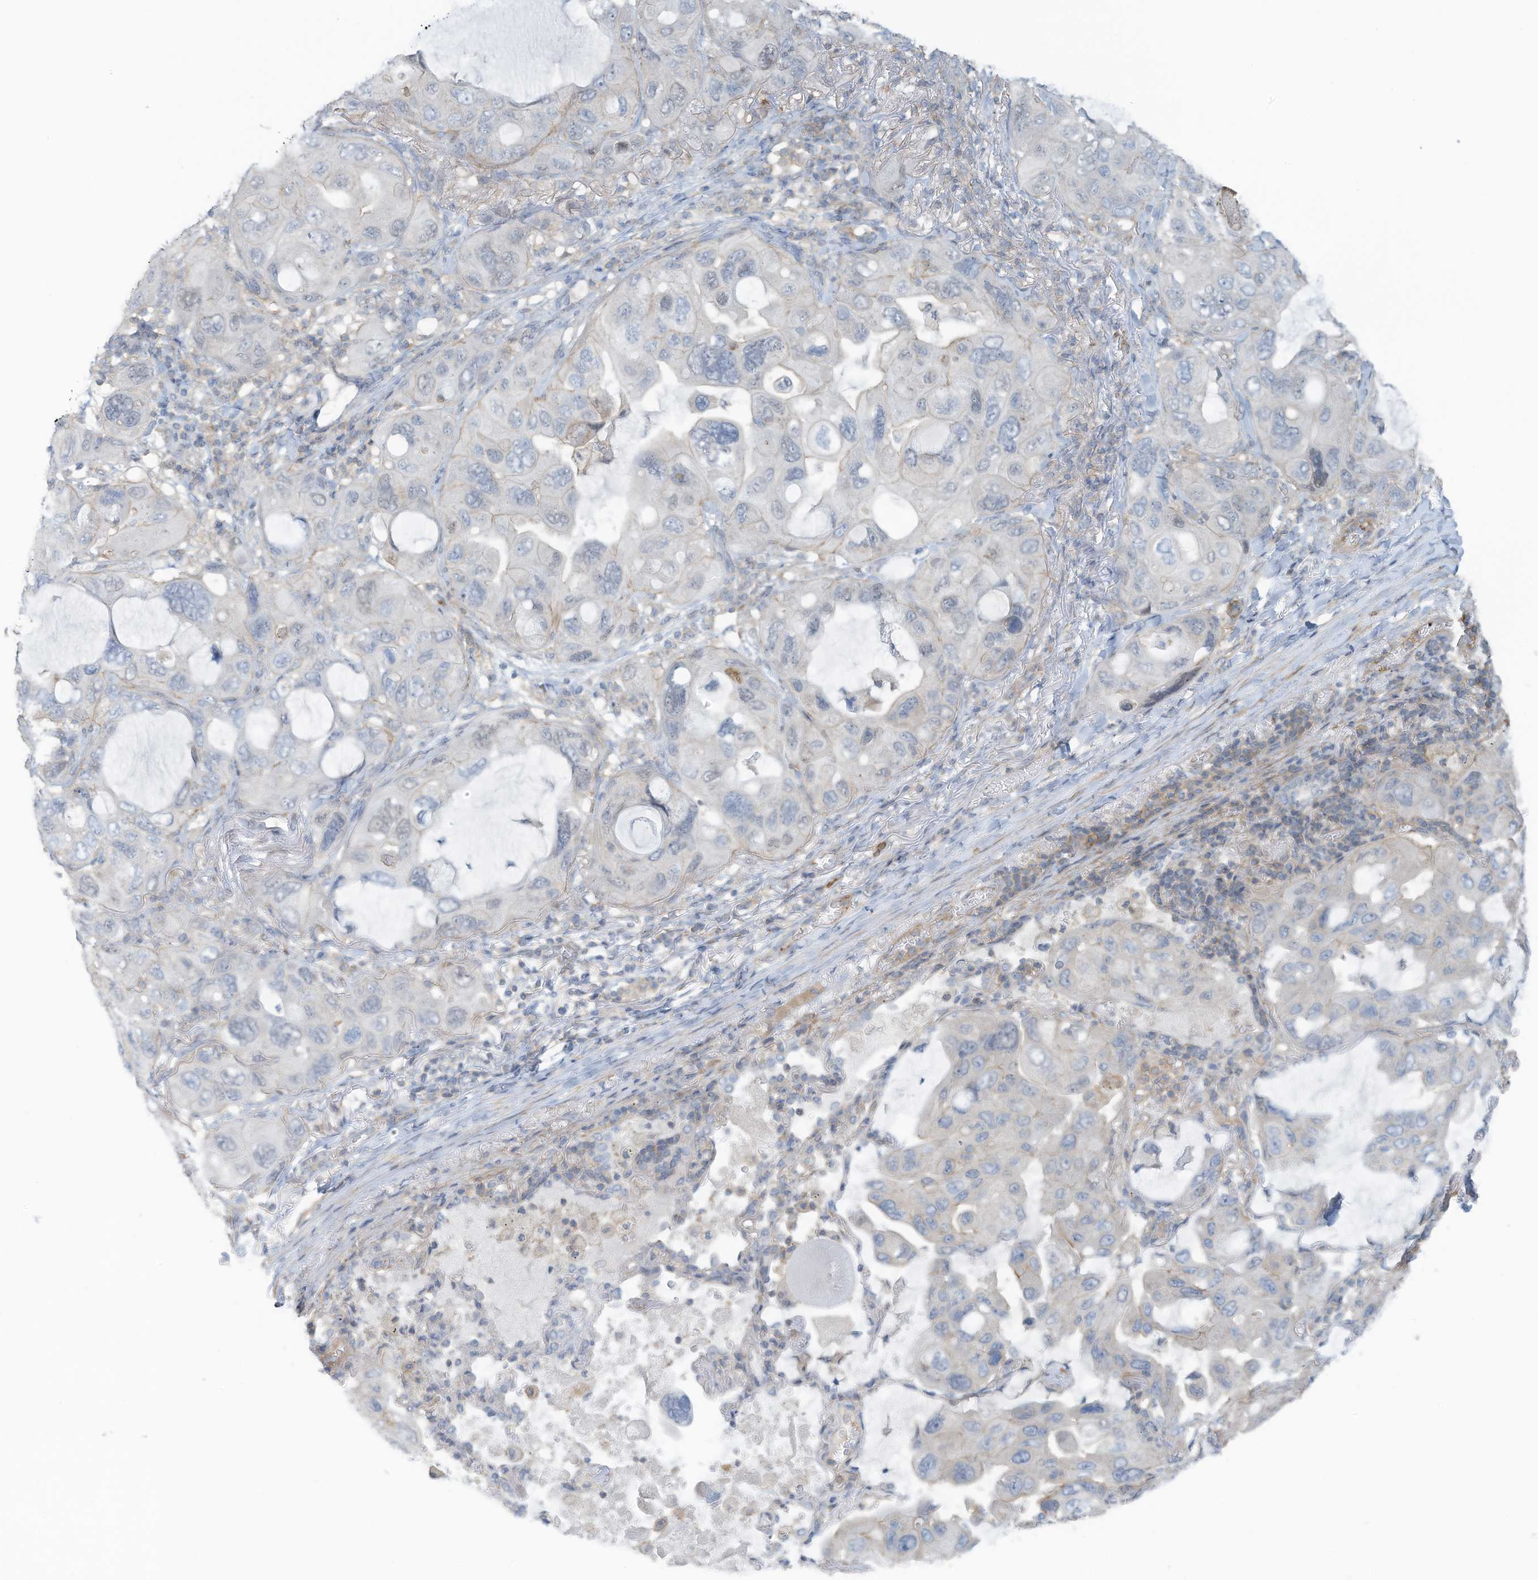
{"staining": {"intensity": "negative", "quantity": "none", "location": "none"}, "tissue": "lung cancer", "cell_type": "Tumor cells", "image_type": "cancer", "snomed": [{"axis": "morphology", "description": "Squamous cell carcinoma, NOS"}, {"axis": "topography", "description": "Lung"}], "caption": "Image shows no protein expression in tumor cells of lung cancer tissue.", "gene": "ZNF846", "patient": {"sex": "female", "age": 73}}